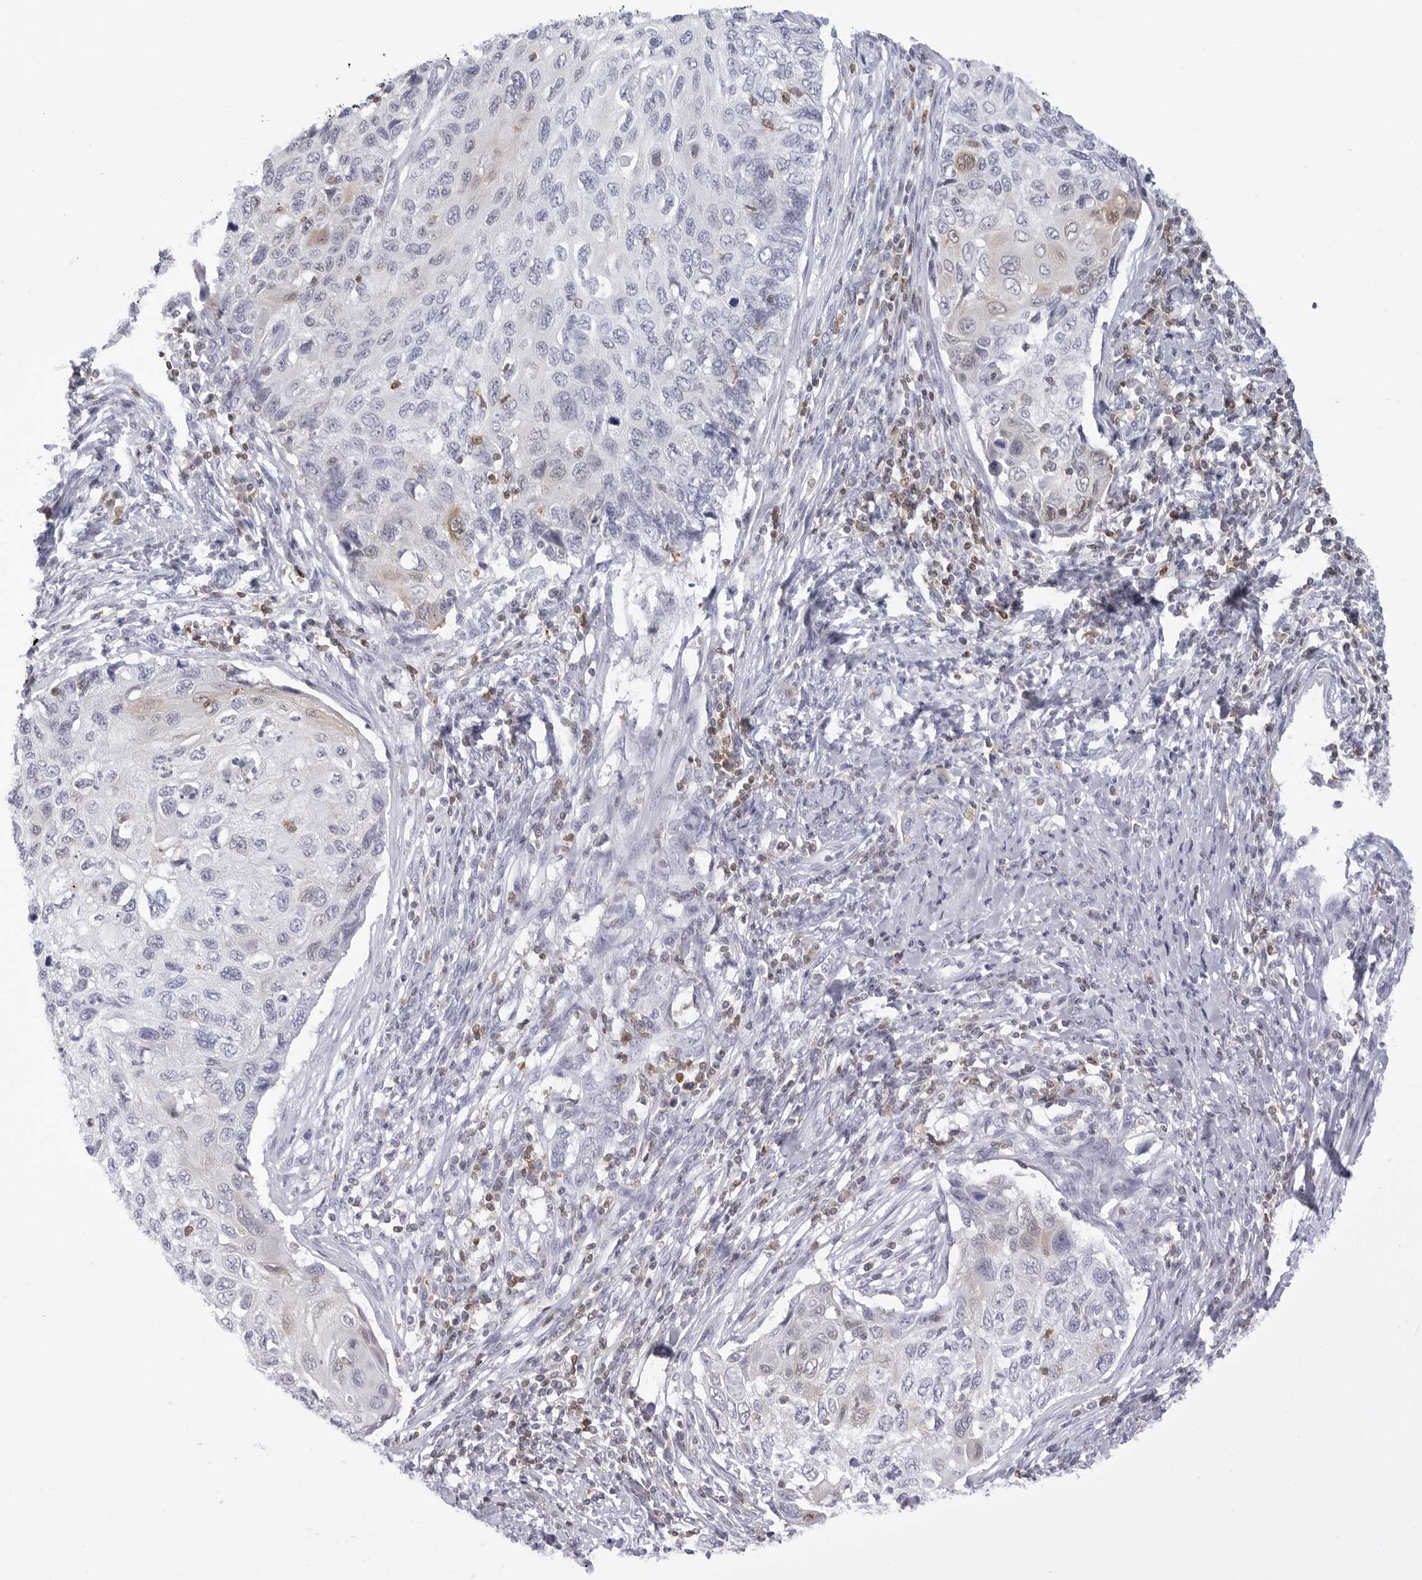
{"staining": {"intensity": "negative", "quantity": "none", "location": "none"}, "tissue": "cervical cancer", "cell_type": "Tumor cells", "image_type": "cancer", "snomed": [{"axis": "morphology", "description": "Squamous cell carcinoma, NOS"}, {"axis": "topography", "description": "Cervix"}], "caption": "IHC image of neoplastic tissue: human cervical cancer (squamous cell carcinoma) stained with DAB shows no significant protein staining in tumor cells. (DAB (3,3'-diaminobenzidine) IHC with hematoxylin counter stain).", "gene": "SLC9A3R1", "patient": {"sex": "female", "age": 70}}